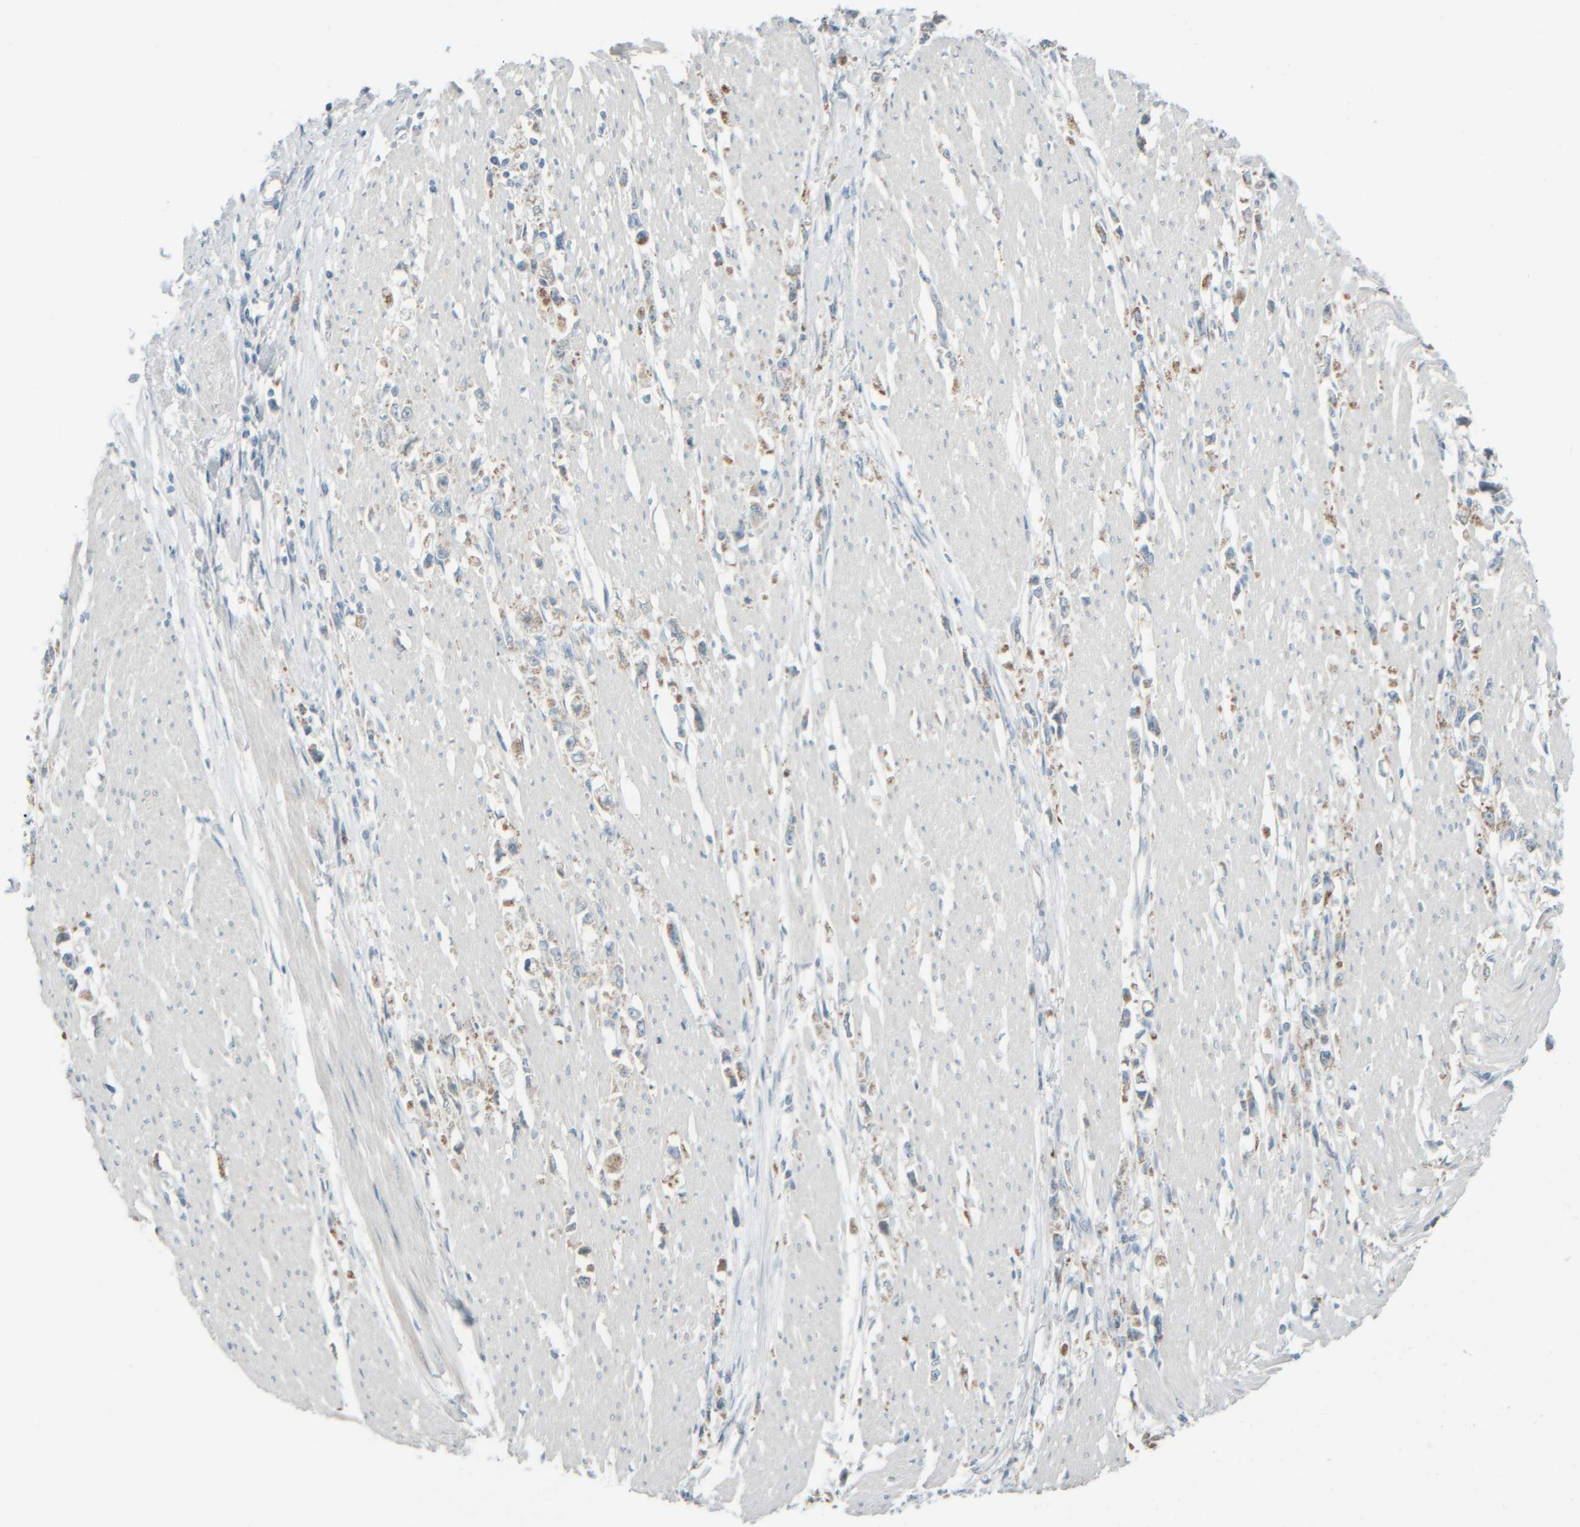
{"staining": {"intensity": "weak", "quantity": "25%-75%", "location": "cytoplasmic/membranous"}, "tissue": "stomach cancer", "cell_type": "Tumor cells", "image_type": "cancer", "snomed": [{"axis": "morphology", "description": "Adenocarcinoma, NOS"}, {"axis": "topography", "description": "Stomach"}], "caption": "Adenocarcinoma (stomach) was stained to show a protein in brown. There is low levels of weak cytoplasmic/membranous expression in approximately 25%-75% of tumor cells.", "gene": "PTGES3L-AARSD1", "patient": {"sex": "female", "age": 59}}